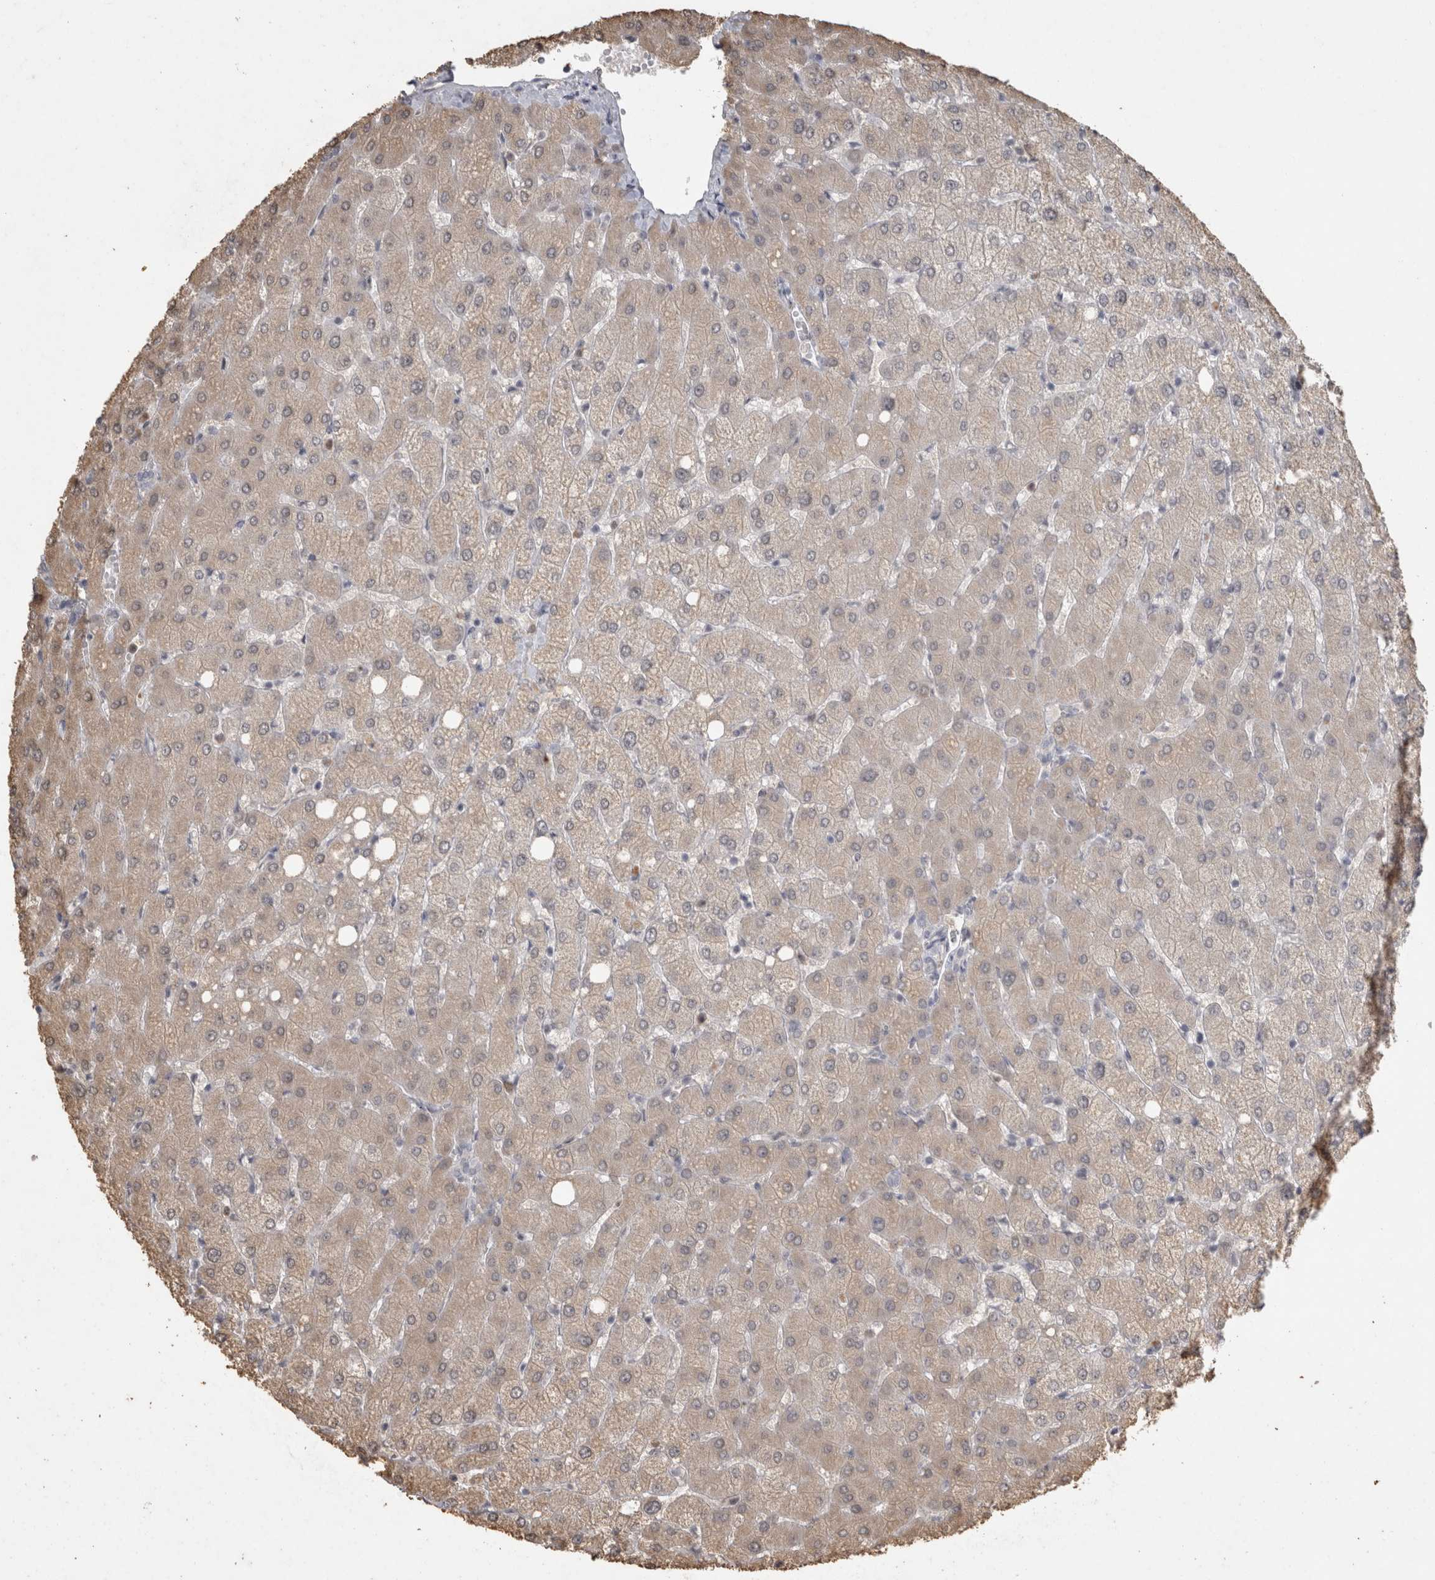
{"staining": {"intensity": "negative", "quantity": "none", "location": "none"}, "tissue": "liver", "cell_type": "Cholangiocytes", "image_type": "normal", "snomed": [{"axis": "morphology", "description": "Normal tissue, NOS"}, {"axis": "topography", "description": "Liver"}], "caption": "This is an immunohistochemistry histopathology image of normal human liver. There is no staining in cholangiocytes.", "gene": "REPS2", "patient": {"sex": "female", "age": 54}}